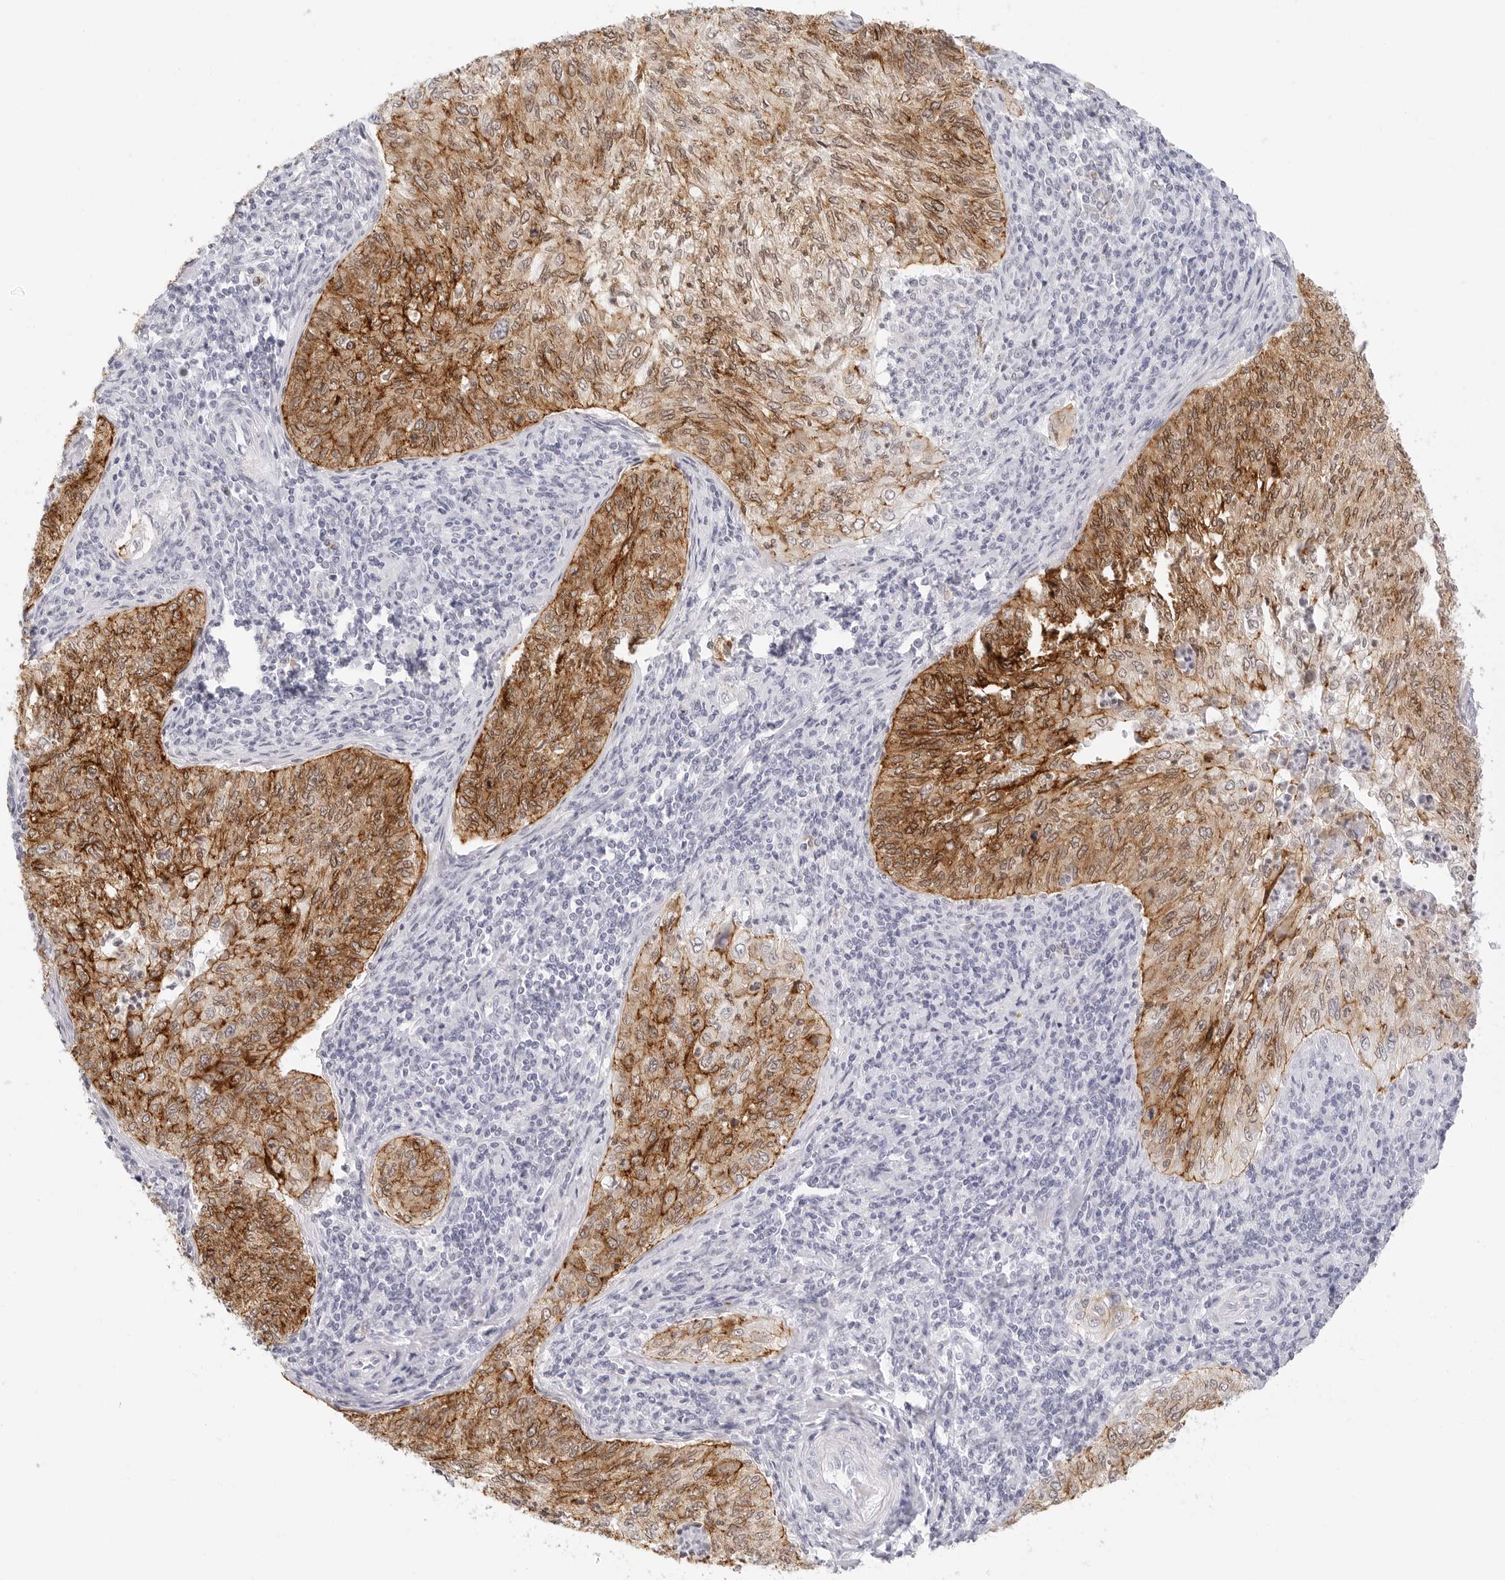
{"staining": {"intensity": "strong", "quantity": ">75%", "location": "cytoplasmic/membranous"}, "tissue": "cervical cancer", "cell_type": "Tumor cells", "image_type": "cancer", "snomed": [{"axis": "morphology", "description": "Squamous cell carcinoma, NOS"}, {"axis": "topography", "description": "Cervix"}], "caption": "A brown stain labels strong cytoplasmic/membranous positivity of a protein in squamous cell carcinoma (cervical) tumor cells.", "gene": "CDH1", "patient": {"sex": "female", "age": 30}}